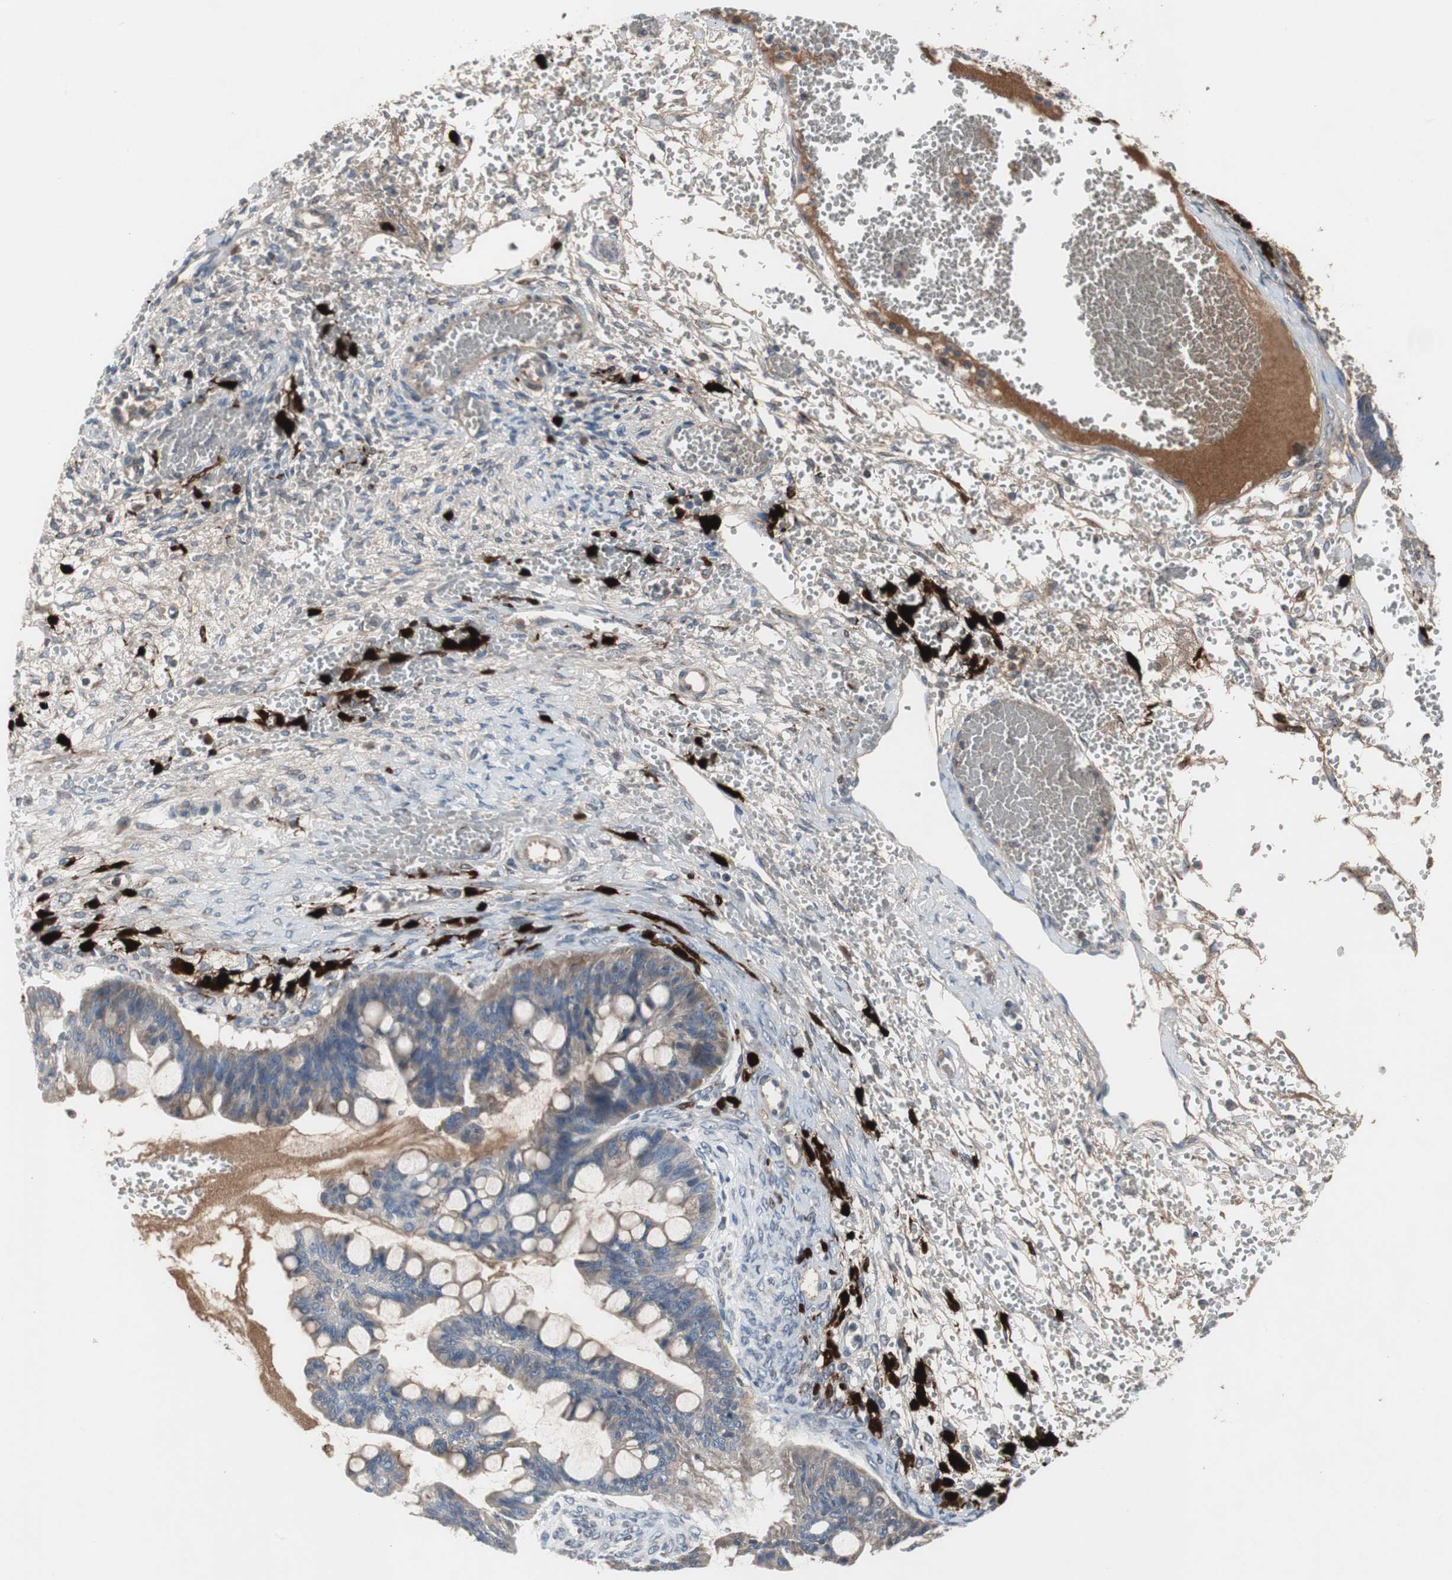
{"staining": {"intensity": "moderate", "quantity": ">75%", "location": "cytoplasmic/membranous"}, "tissue": "ovarian cancer", "cell_type": "Tumor cells", "image_type": "cancer", "snomed": [{"axis": "morphology", "description": "Cystadenocarcinoma, mucinous, NOS"}, {"axis": "topography", "description": "Ovary"}], "caption": "Ovarian cancer (mucinous cystadenocarcinoma) stained with a protein marker displays moderate staining in tumor cells.", "gene": "CALB2", "patient": {"sex": "female", "age": 73}}